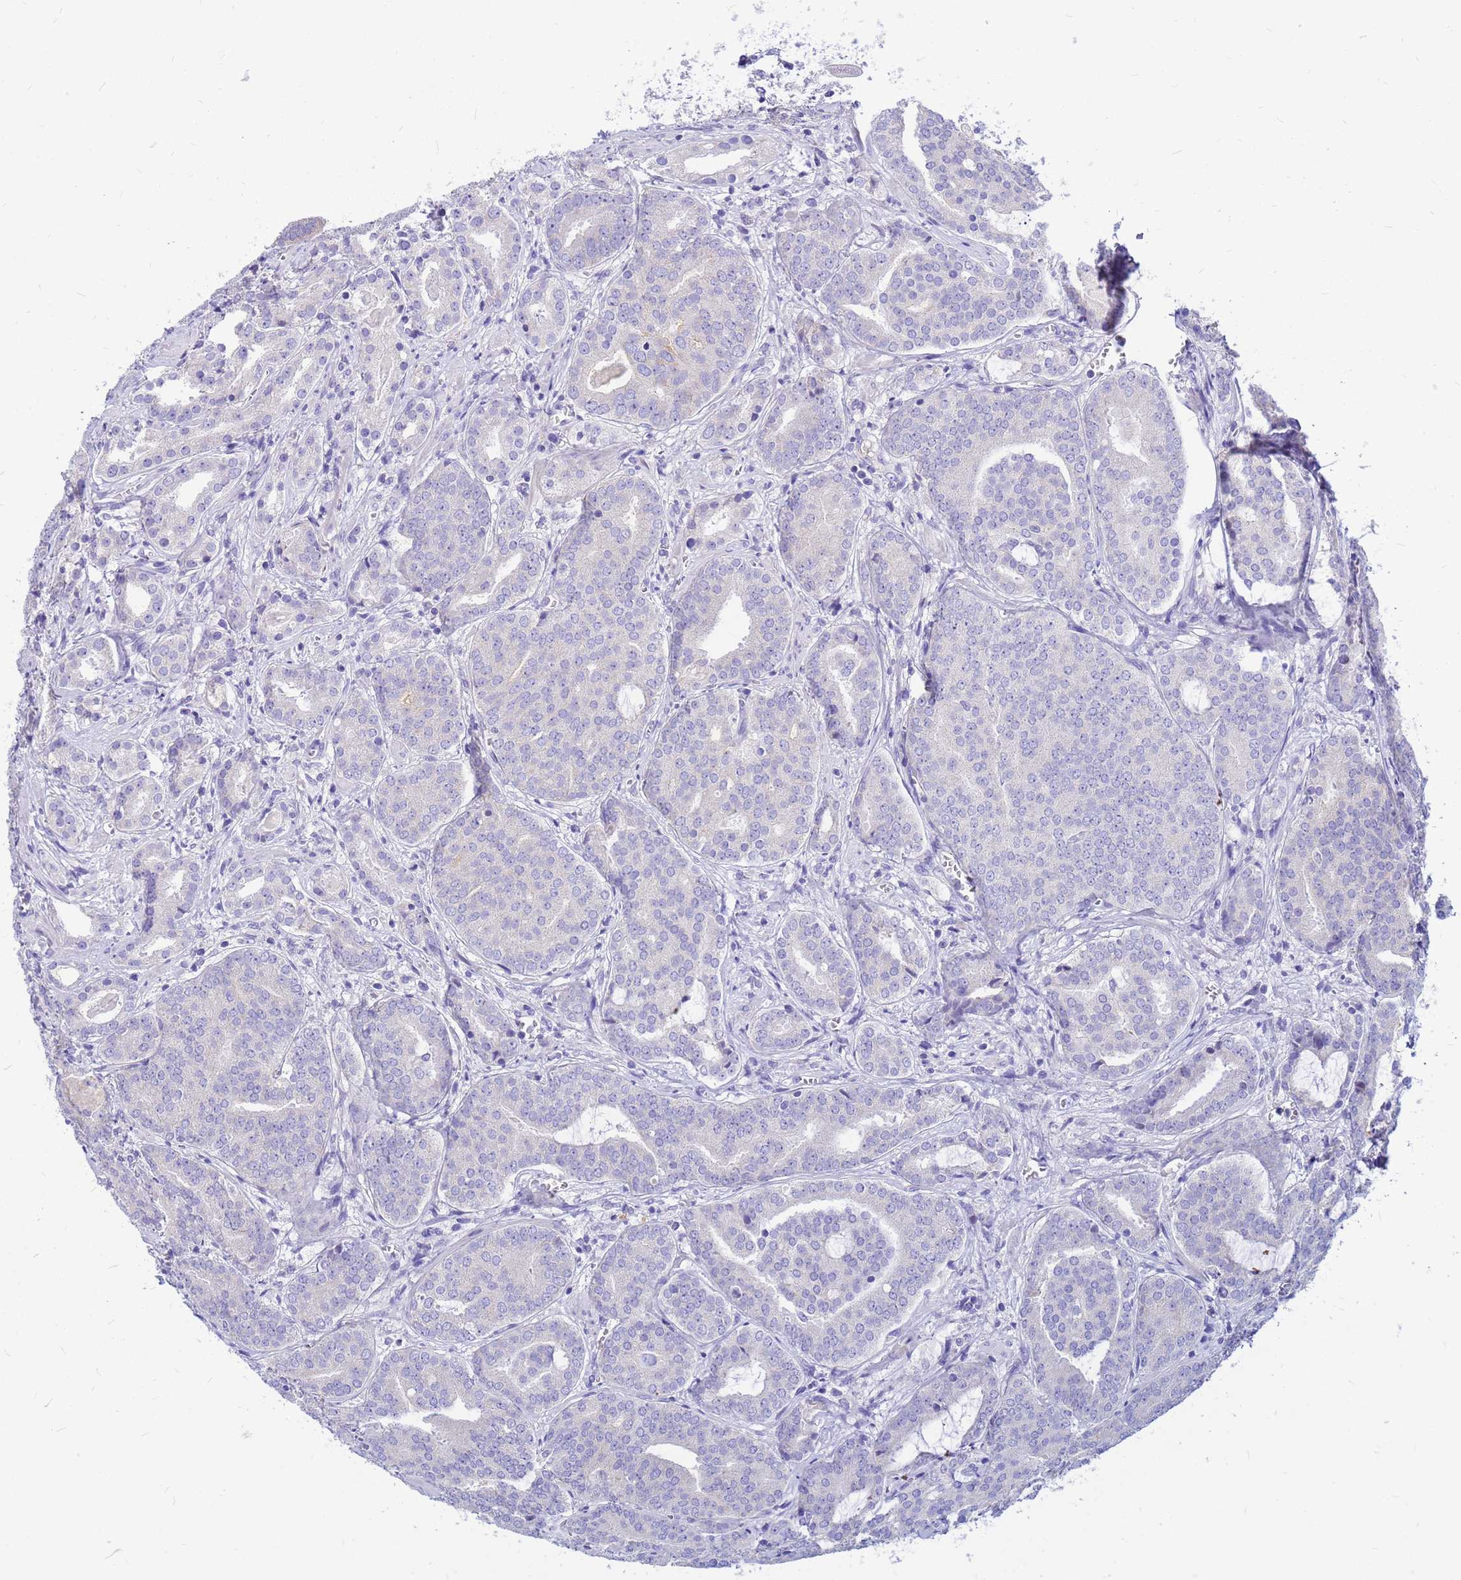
{"staining": {"intensity": "negative", "quantity": "none", "location": "none"}, "tissue": "prostate cancer", "cell_type": "Tumor cells", "image_type": "cancer", "snomed": [{"axis": "morphology", "description": "Adenocarcinoma, High grade"}, {"axis": "topography", "description": "Prostate"}], "caption": "High power microscopy micrograph of an immunohistochemistry histopathology image of prostate cancer, revealing no significant expression in tumor cells. (Brightfield microscopy of DAB immunohistochemistry at high magnification).", "gene": "DPRX", "patient": {"sex": "male", "age": 55}}